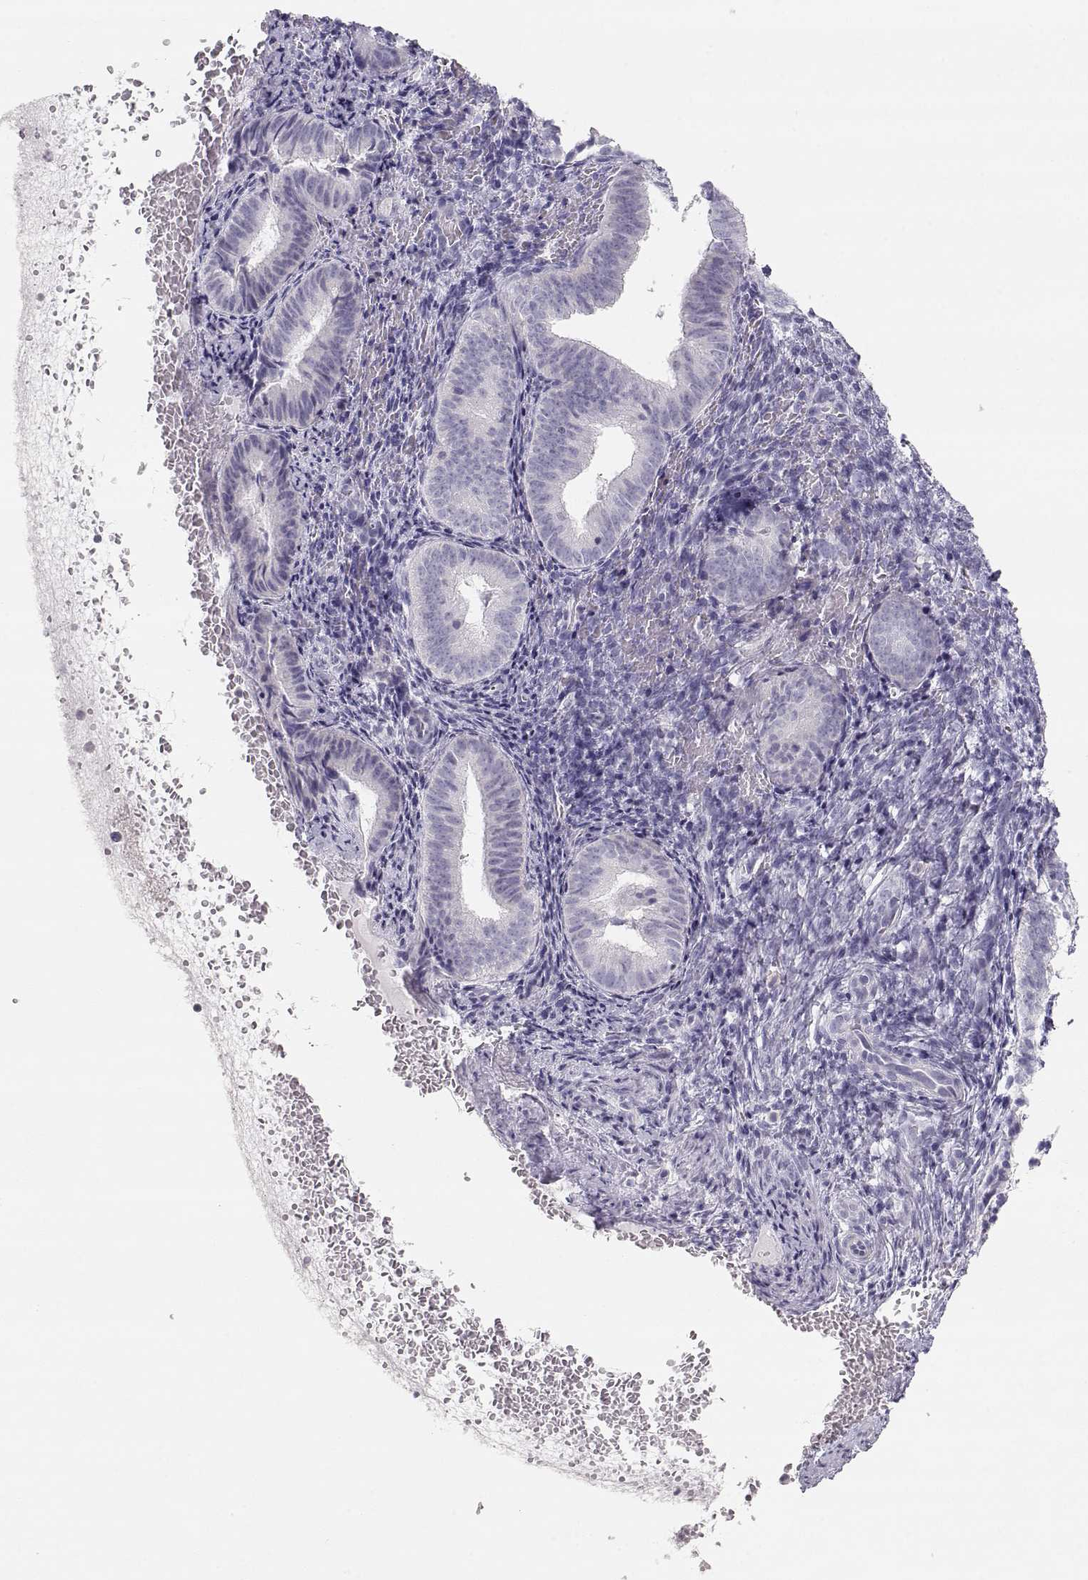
{"staining": {"intensity": "negative", "quantity": "none", "location": "none"}, "tissue": "endometrium", "cell_type": "Cells in endometrial stroma", "image_type": "normal", "snomed": [{"axis": "morphology", "description": "Normal tissue, NOS"}, {"axis": "topography", "description": "Endometrium"}], "caption": "The image demonstrates no significant expression in cells in endometrial stroma of endometrium. (DAB immunohistochemistry (IHC) with hematoxylin counter stain).", "gene": "LEPR", "patient": {"sex": "female", "age": 42}}